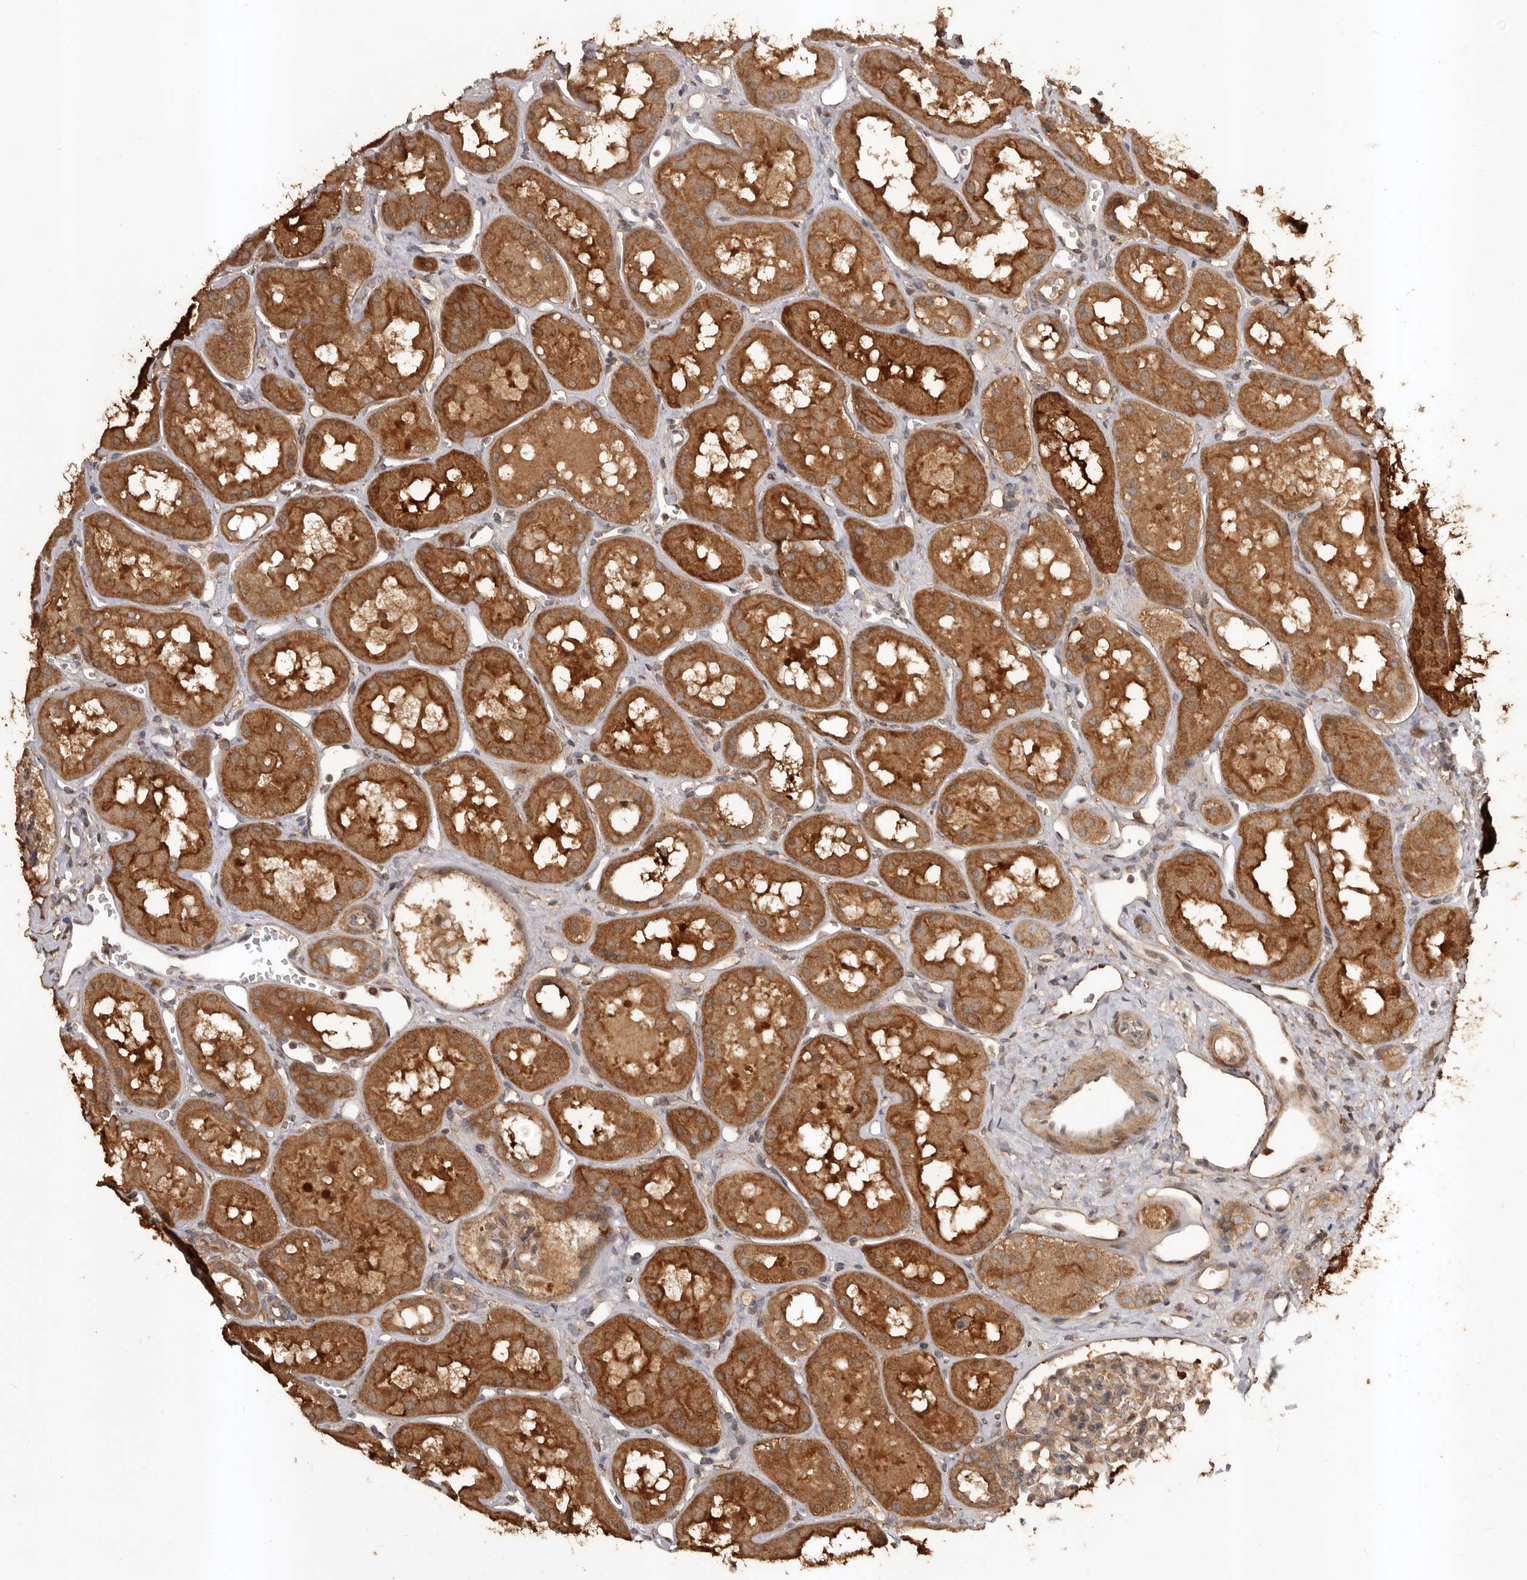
{"staining": {"intensity": "moderate", "quantity": ">75%", "location": "cytoplasmic/membranous"}, "tissue": "kidney", "cell_type": "Cells in glomeruli", "image_type": "normal", "snomed": [{"axis": "morphology", "description": "Normal tissue, NOS"}, {"axis": "topography", "description": "Kidney"}], "caption": "Kidney stained with a brown dye shows moderate cytoplasmic/membranous positive staining in approximately >75% of cells in glomeruli.", "gene": "SLC22A3", "patient": {"sex": "male", "age": 16}}